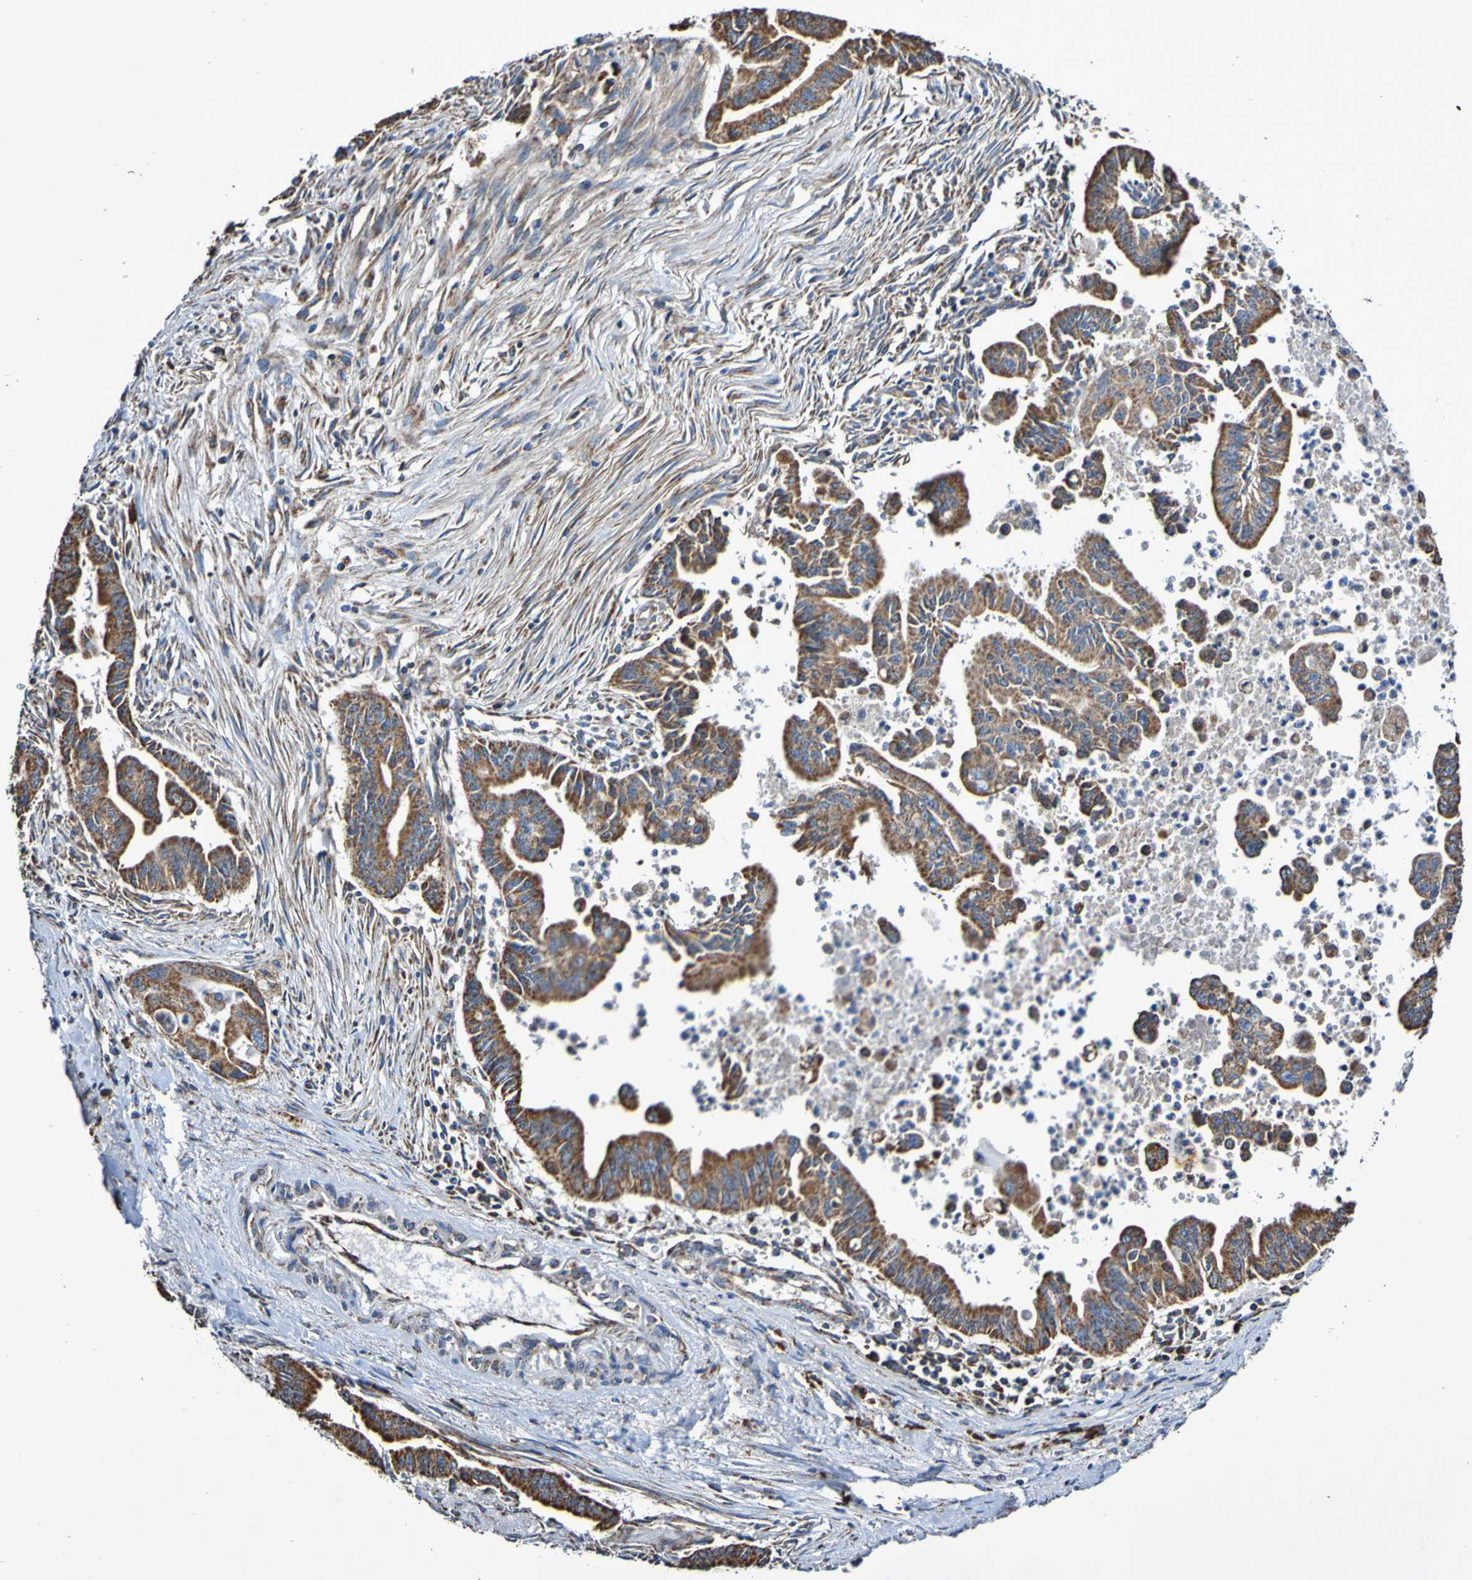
{"staining": {"intensity": "strong", "quantity": ">75%", "location": "cytoplasmic/membranous"}, "tissue": "pancreatic cancer", "cell_type": "Tumor cells", "image_type": "cancer", "snomed": [{"axis": "morphology", "description": "Adenocarcinoma, NOS"}, {"axis": "topography", "description": "Pancreas"}], "caption": "This is an image of IHC staining of pancreatic cancer (adenocarcinoma), which shows strong positivity in the cytoplasmic/membranous of tumor cells.", "gene": "IL18R1", "patient": {"sex": "male", "age": 70}}